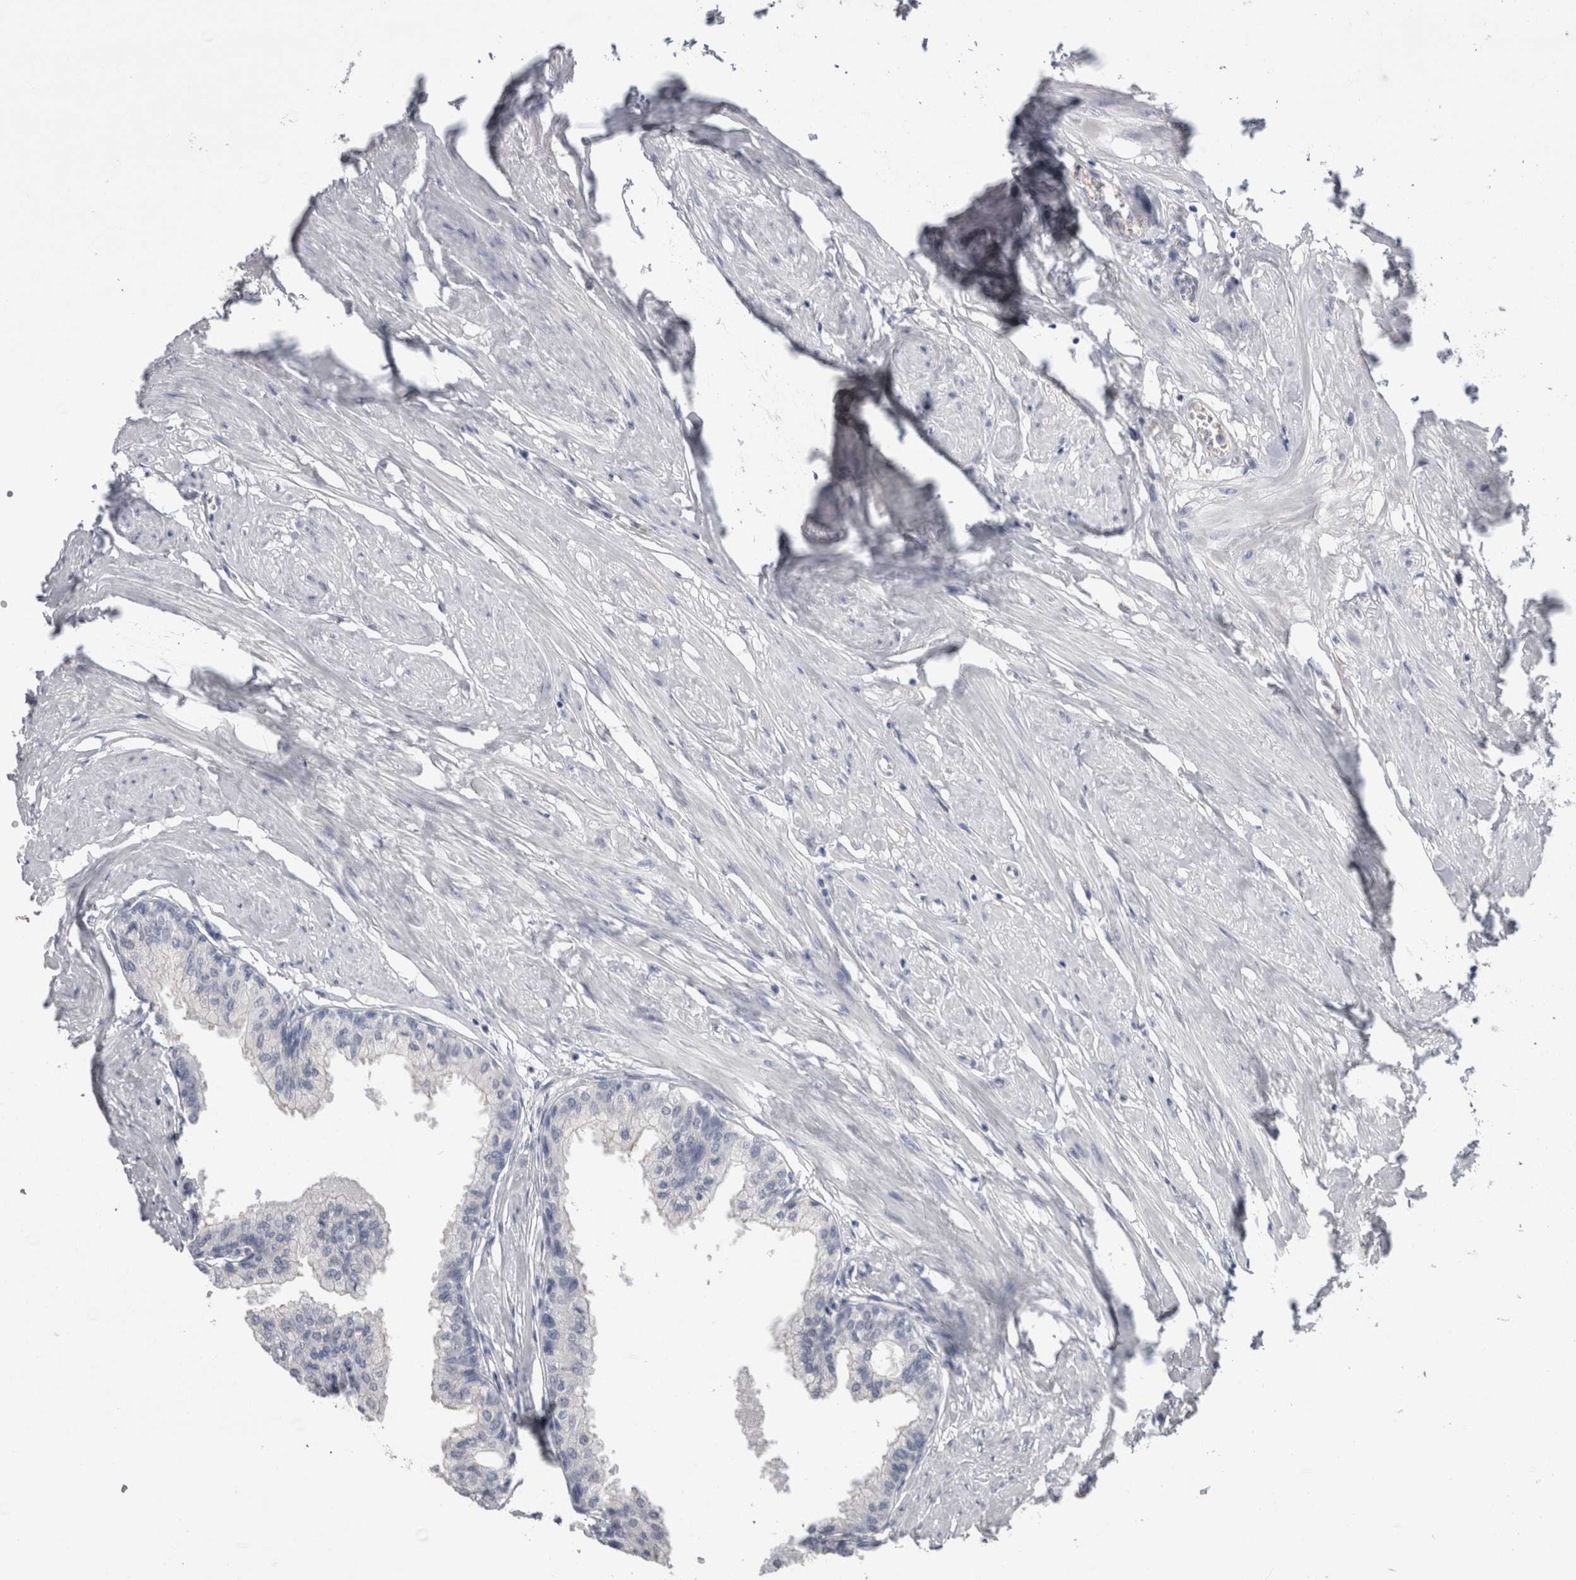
{"staining": {"intensity": "negative", "quantity": "none", "location": "none"}, "tissue": "seminal vesicle", "cell_type": "Glandular cells", "image_type": "normal", "snomed": [{"axis": "morphology", "description": "Normal tissue, NOS"}, {"axis": "topography", "description": "Prostate"}, {"axis": "topography", "description": "Seminal veicle"}], "caption": "The histopathology image demonstrates no significant staining in glandular cells of seminal vesicle.", "gene": "REG1A", "patient": {"sex": "male", "age": 60}}